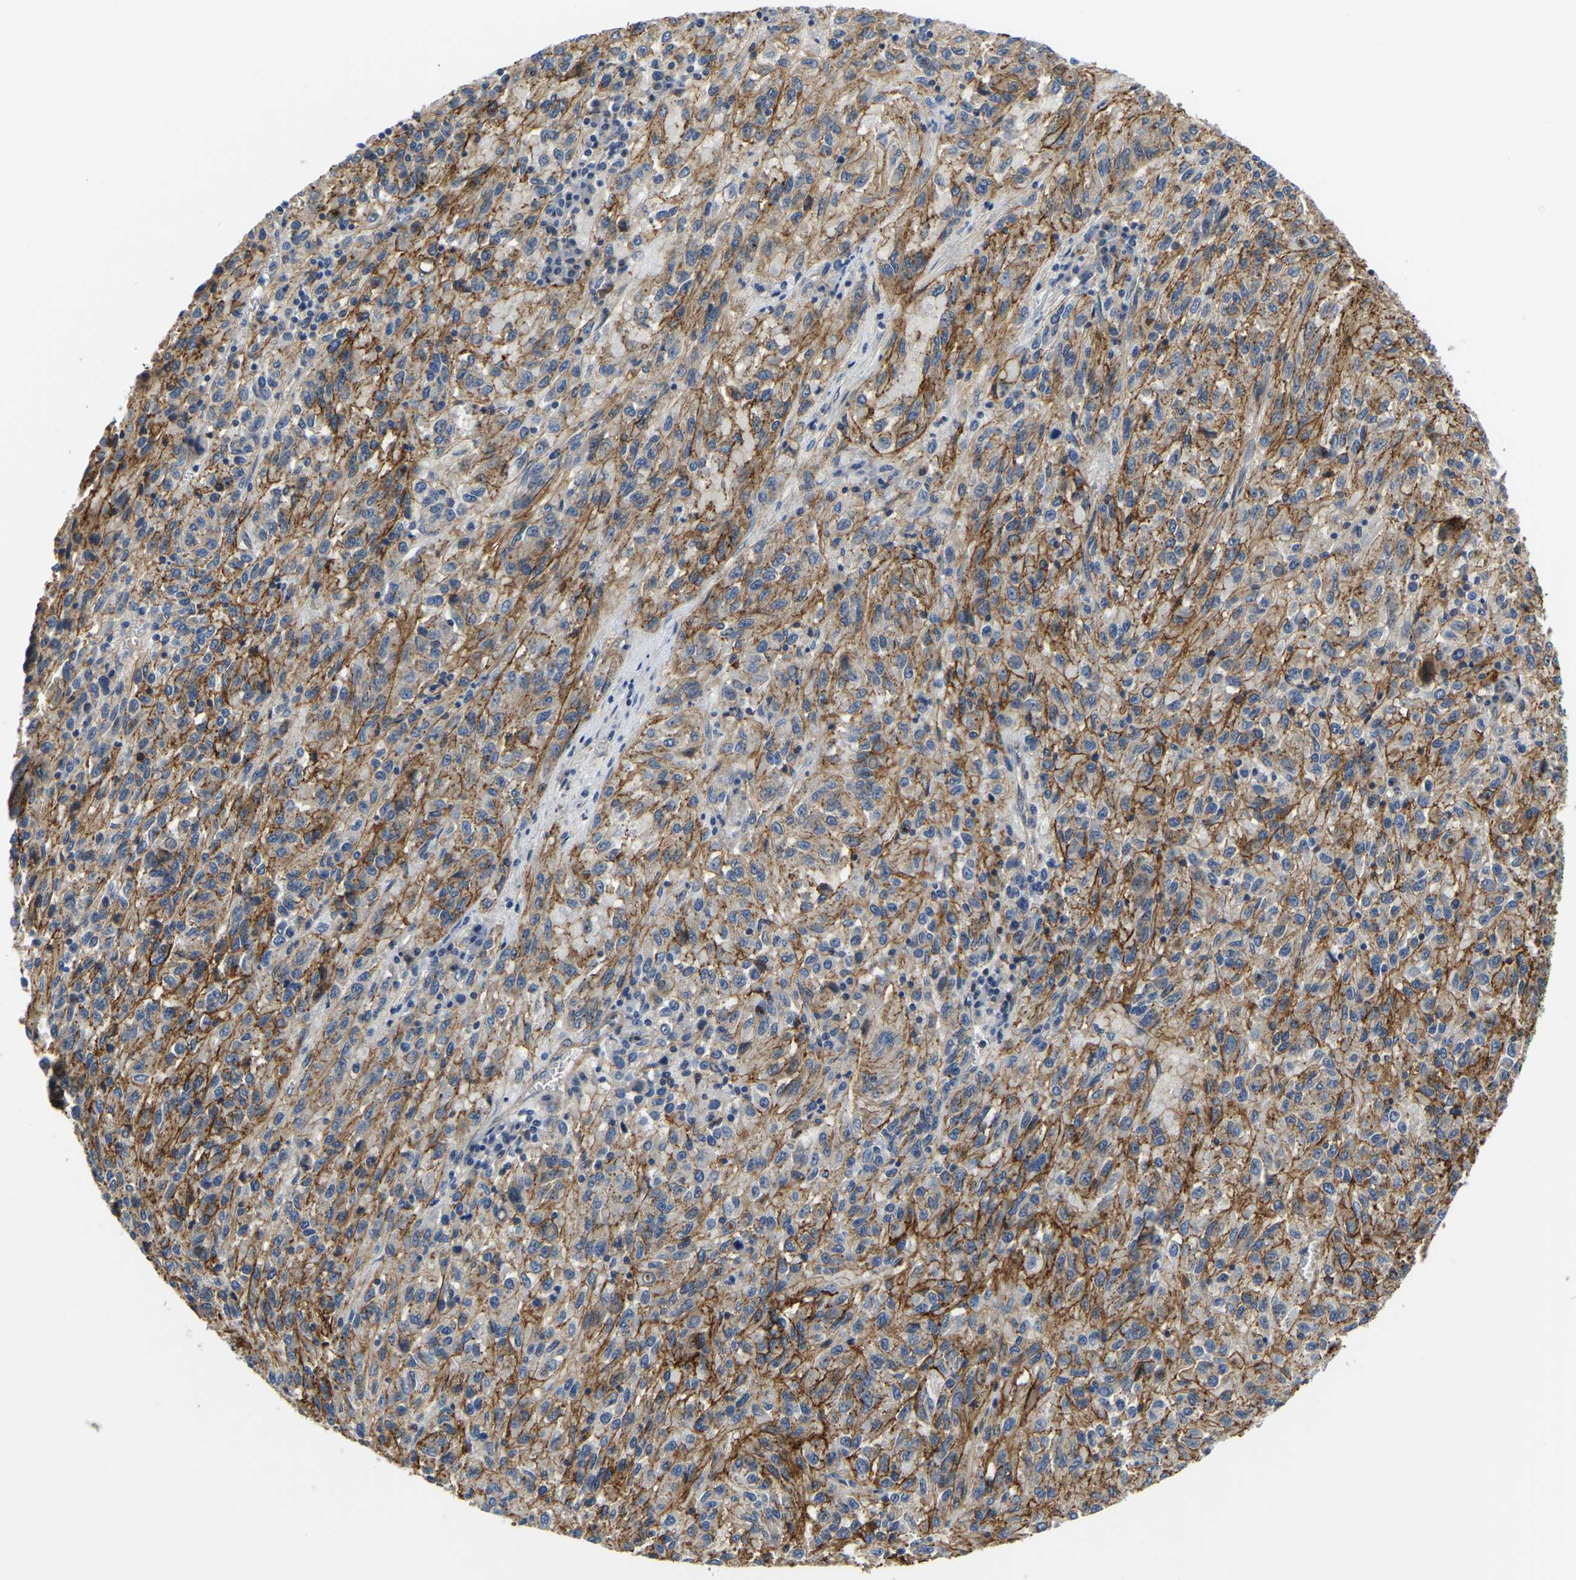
{"staining": {"intensity": "moderate", "quantity": "25%-75%", "location": "cytoplasmic/membranous"}, "tissue": "melanoma", "cell_type": "Tumor cells", "image_type": "cancer", "snomed": [{"axis": "morphology", "description": "Malignant melanoma, Metastatic site"}, {"axis": "topography", "description": "Lung"}], "caption": "Melanoma stained for a protein shows moderate cytoplasmic/membranous positivity in tumor cells. The protein is shown in brown color, while the nuclei are stained blue.", "gene": "LIAS", "patient": {"sex": "male", "age": 64}}